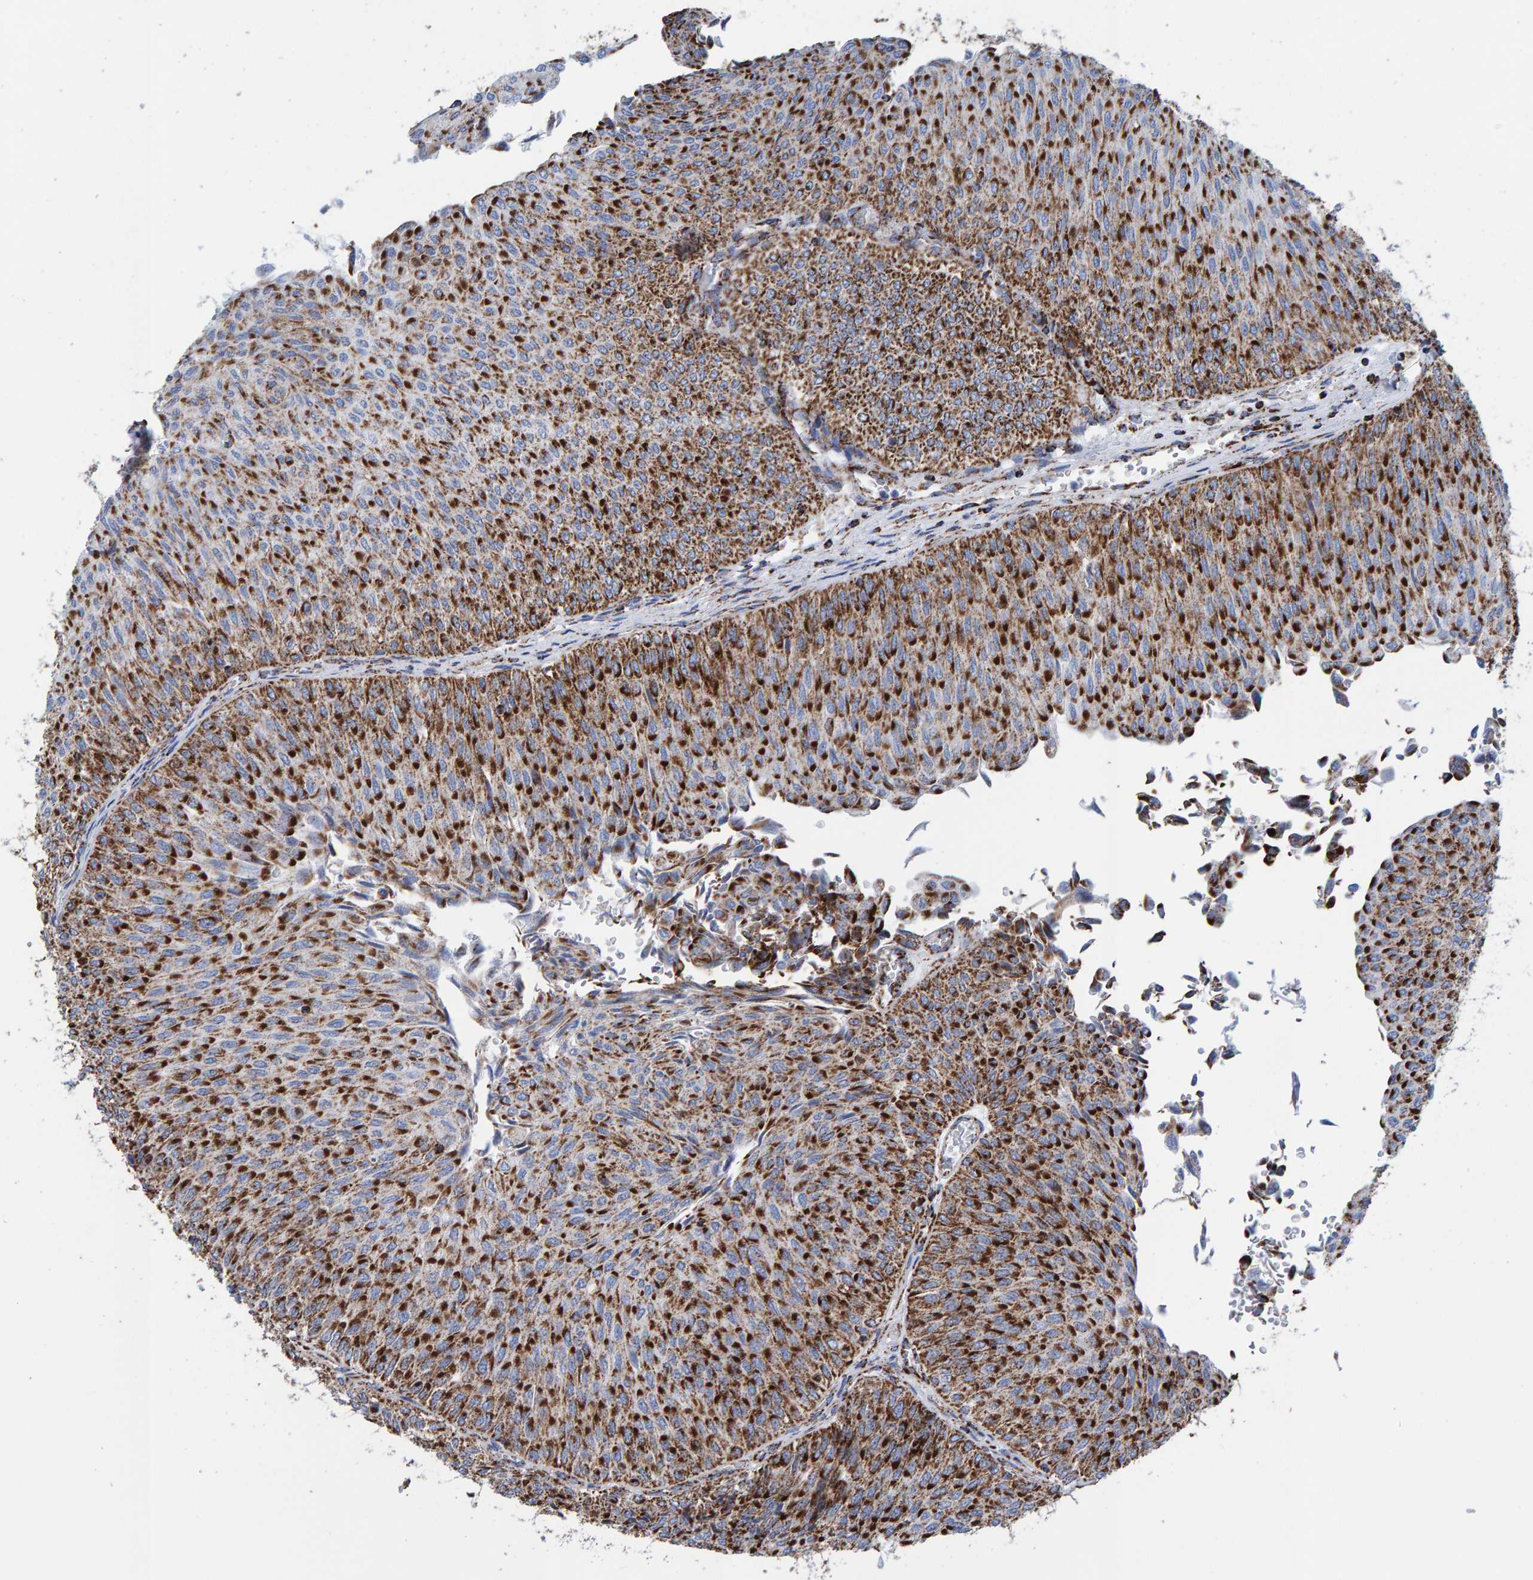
{"staining": {"intensity": "strong", "quantity": ">75%", "location": "cytoplasmic/membranous"}, "tissue": "urothelial cancer", "cell_type": "Tumor cells", "image_type": "cancer", "snomed": [{"axis": "morphology", "description": "Urothelial carcinoma, Low grade"}, {"axis": "topography", "description": "Urinary bladder"}], "caption": "Immunohistochemistry histopathology image of neoplastic tissue: urothelial cancer stained using immunohistochemistry displays high levels of strong protein expression localized specifically in the cytoplasmic/membranous of tumor cells, appearing as a cytoplasmic/membranous brown color.", "gene": "ENSG00000262660", "patient": {"sex": "male", "age": 78}}